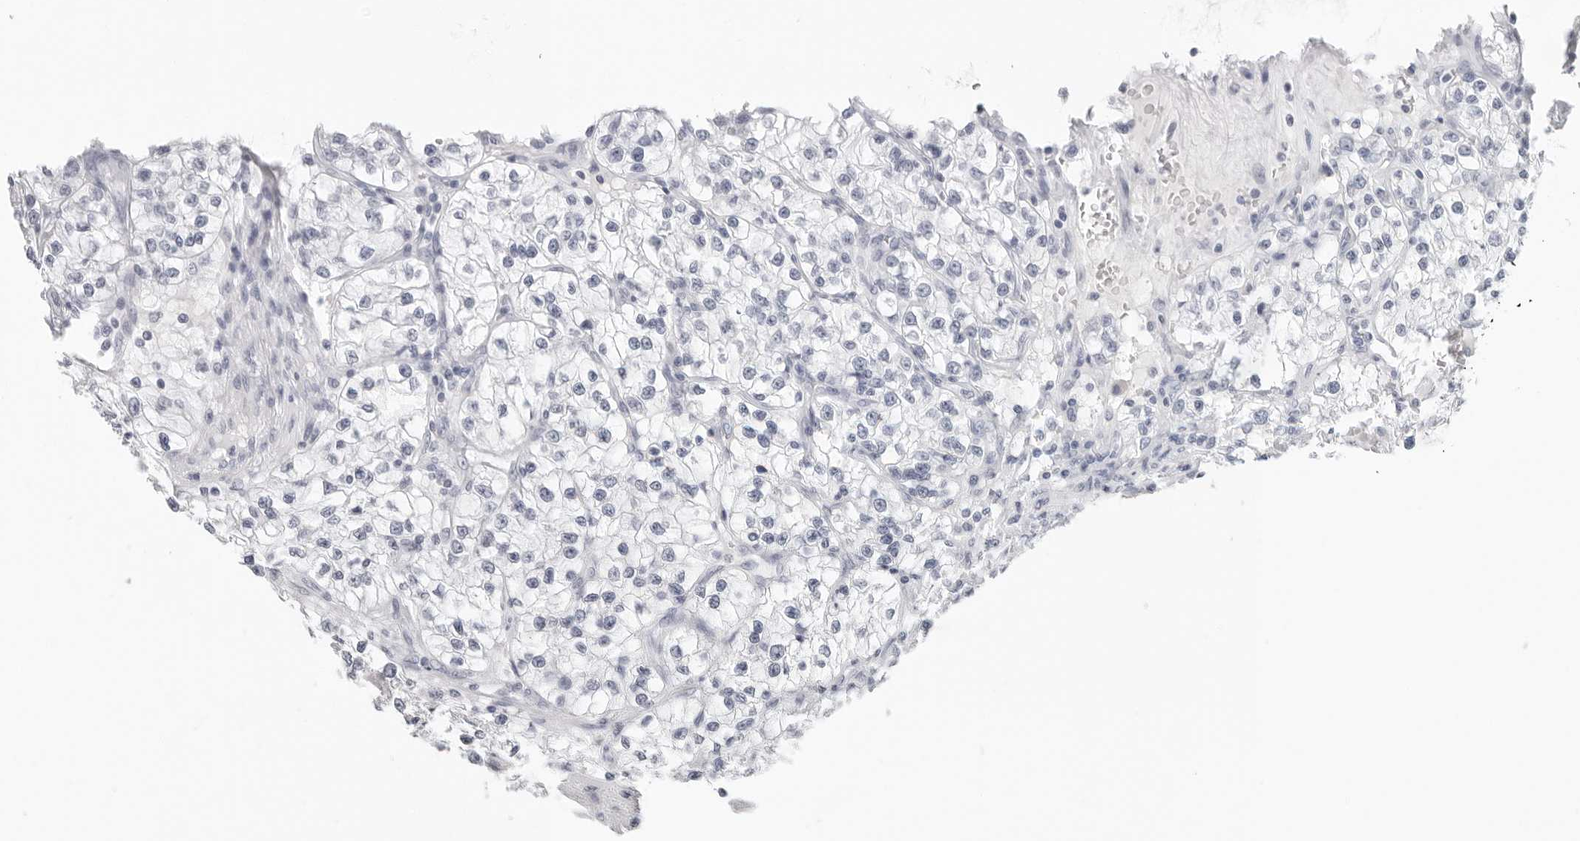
{"staining": {"intensity": "negative", "quantity": "none", "location": "none"}, "tissue": "renal cancer", "cell_type": "Tumor cells", "image_type": "cancer", "snomed": [{"axis": "morphology", "description": "Adenocarcinoma, NOS"}, {"axis": "topography", "description": "Kidney"}], "caption": "An immunohistochemistry (IHC) micrograph of adenocarcinoma (renal) is shown. There is no staining in tumor cells of adenocarcinoma (renal).", "gene": "AGMAT", "patient": {"sex": "female", "age": 57}}